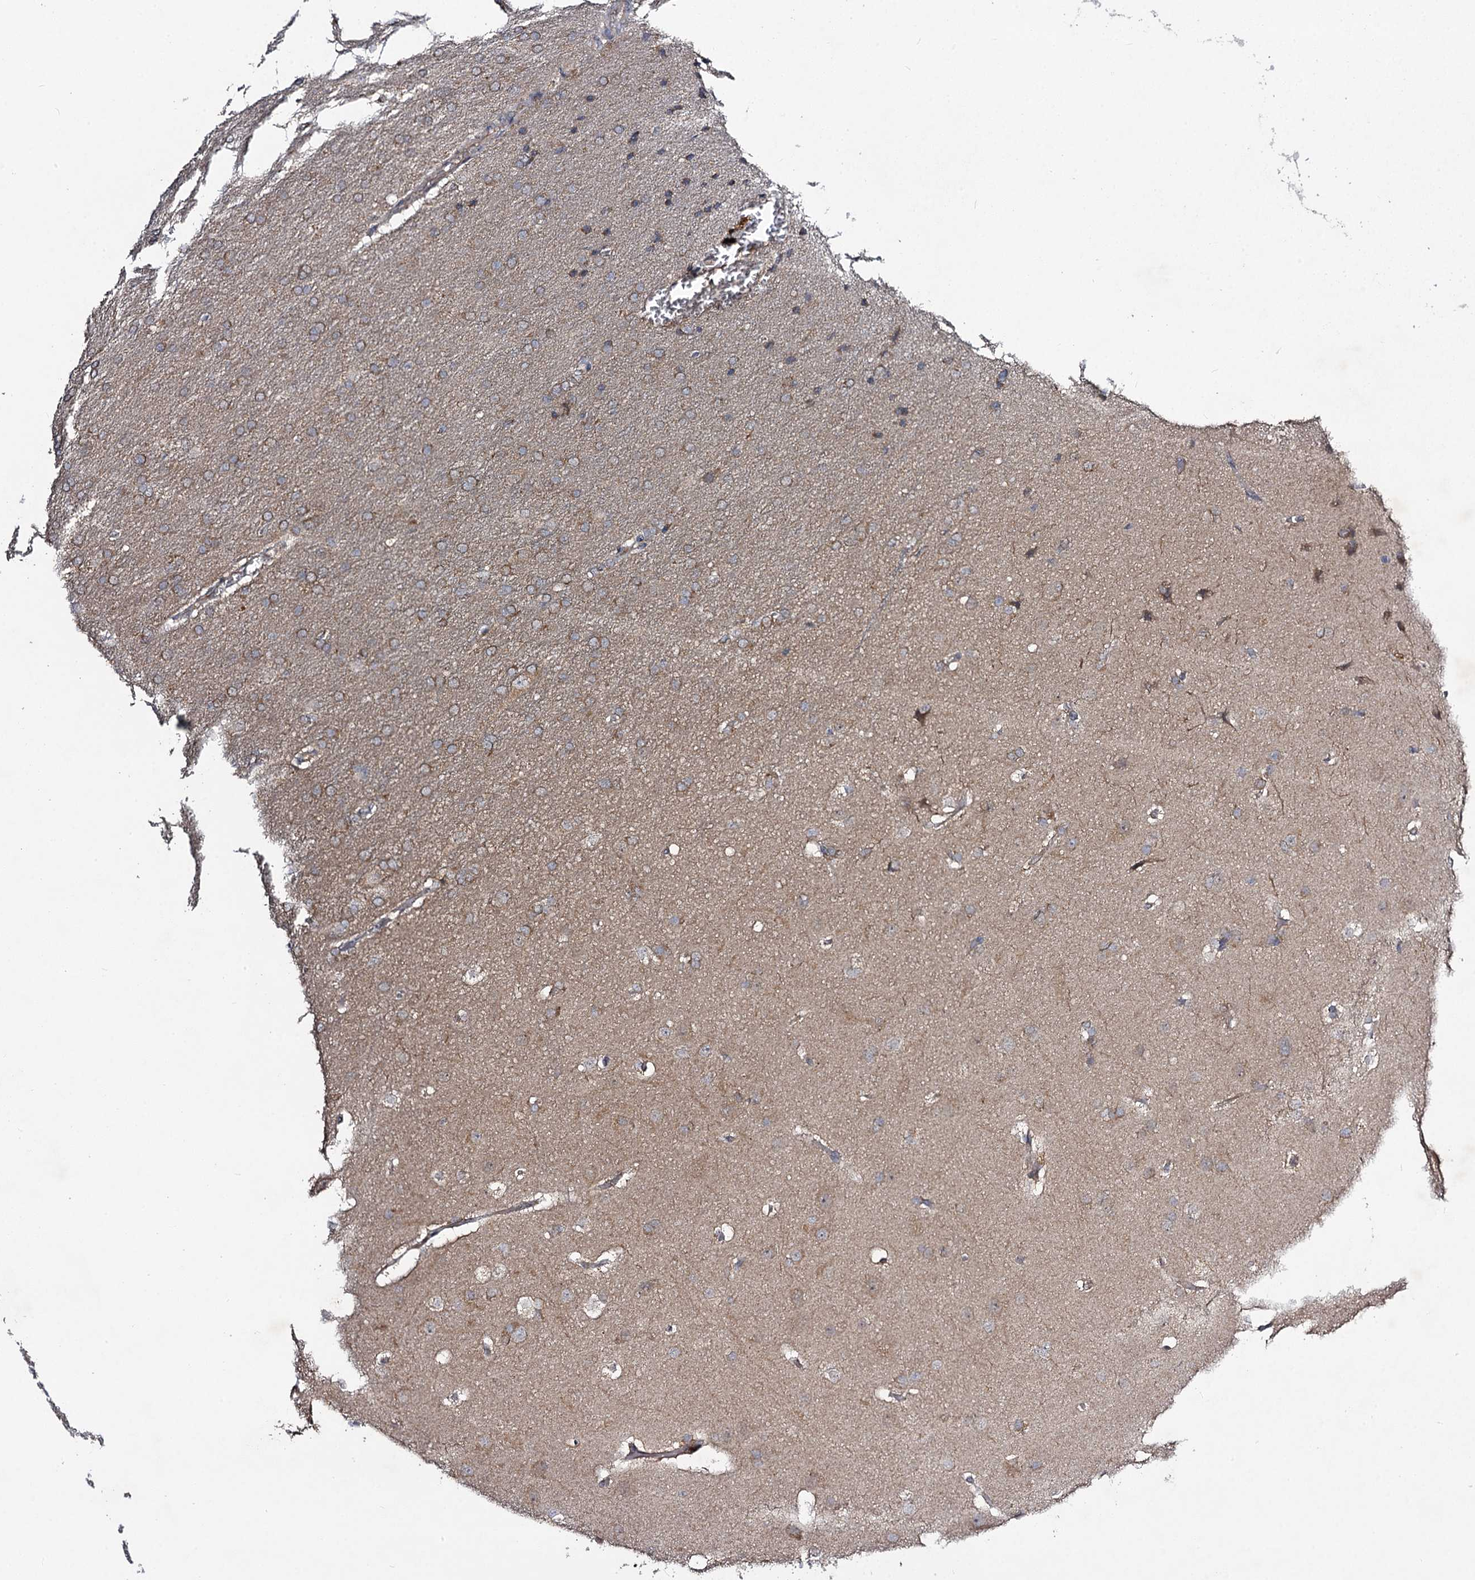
{"staining": {"intensity": "moderate", "quantity": "25%-75%", "location": "cytoplasmic/membranous"}, "tissue": "glioma", "cell_type": "Tumor cells", "image_type": "cancer", "snomed": [{"axis": "morphology", "description": "Glioma, malignant, Low grade"}, {"axis": "topography", "description": "Brain"}], "caption": "Immunohistochemistry (IHC) micrograph of neoplastic tissue: malignant glioma (low-grade) stained using immunohistochemistry (IHC) shows medium levels of moderate protein expression localized specifically in the cytoplasmic/membranous of tumor cells, appearing as a cytoplasmic/membranous brown color.", "gene": "VPS37D", "patient": {"sex": "female", "age": 32}}